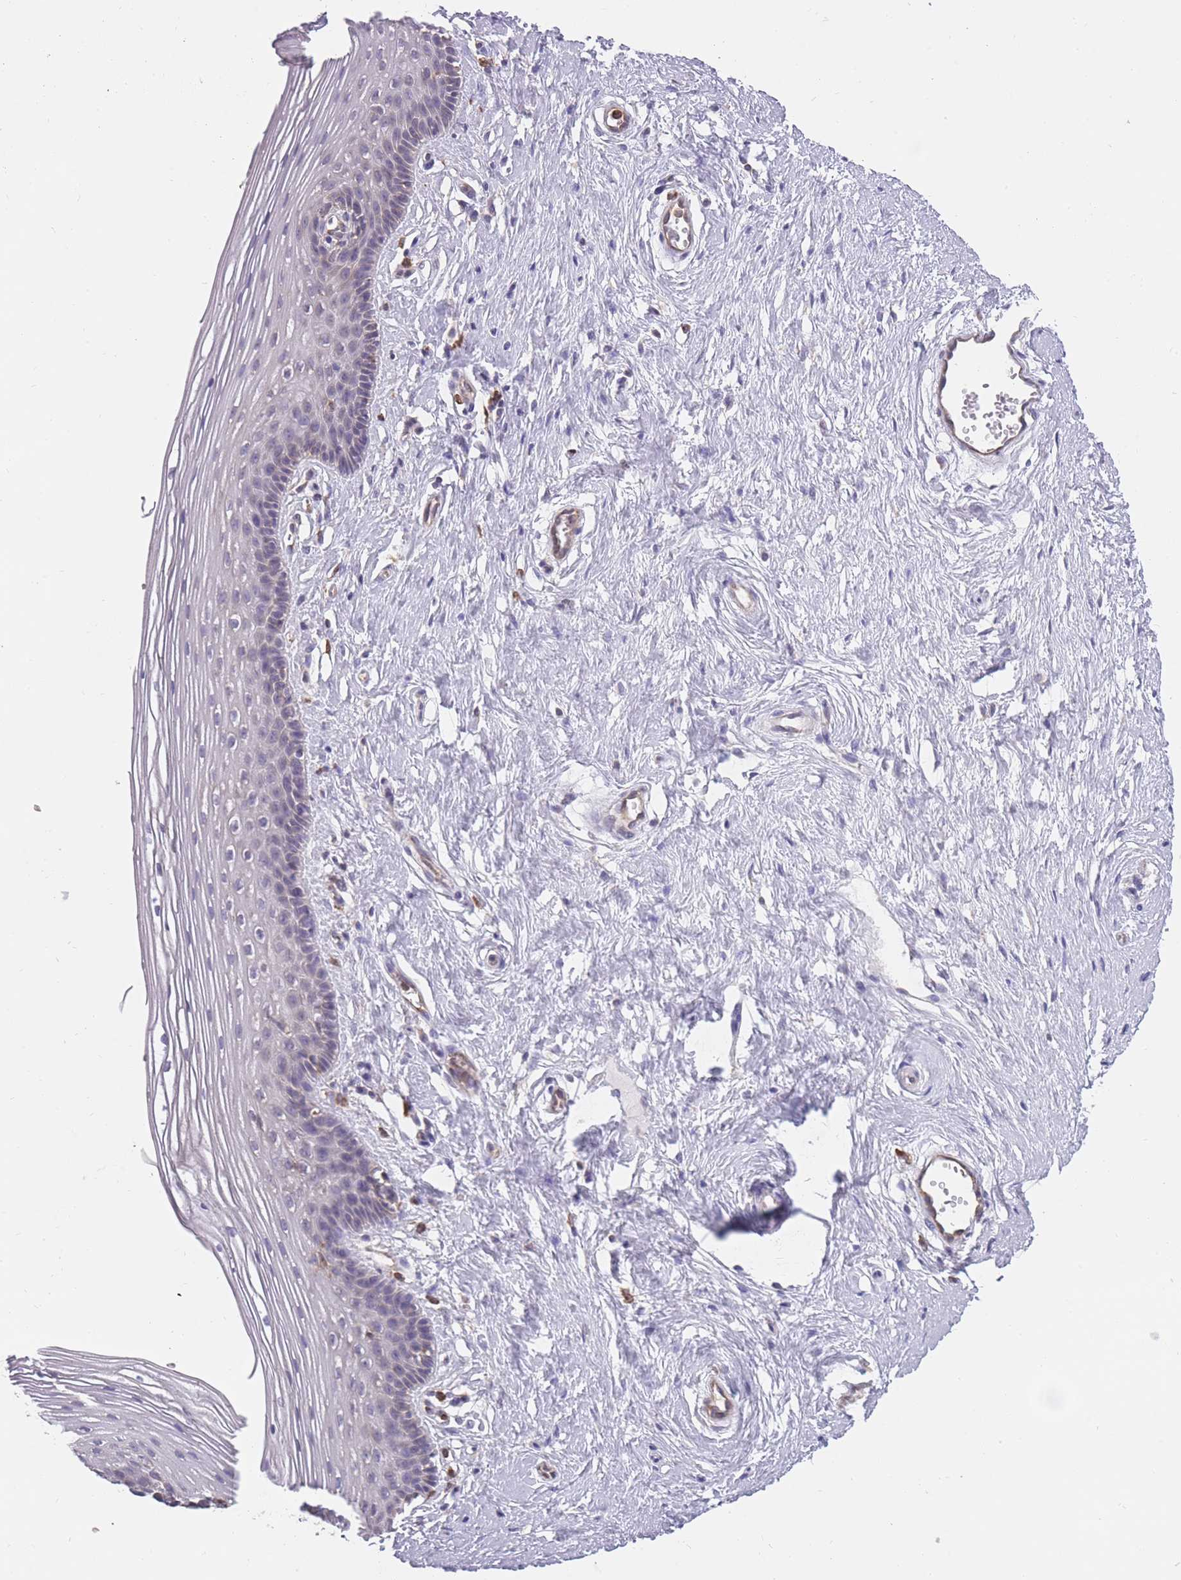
{"staining": {"intensity": "negative", "quantity": "none", "location": "none"}, "tissue": "vagina", "cell_type": "Squamous epithelial cells", "image_type": "normal", "snomed": [{"axis": "morphology", "description": "Normal tissue, NOS"}, {"axis": "topography", "description": "Vagina"}], "caption": "This is an immunohistochemistry (IHC) image of benign vagina. There is no positivity in squamous epithelial cells.", "gene": "ZNF662", "patient": {"sex": "female", "age": 46}}